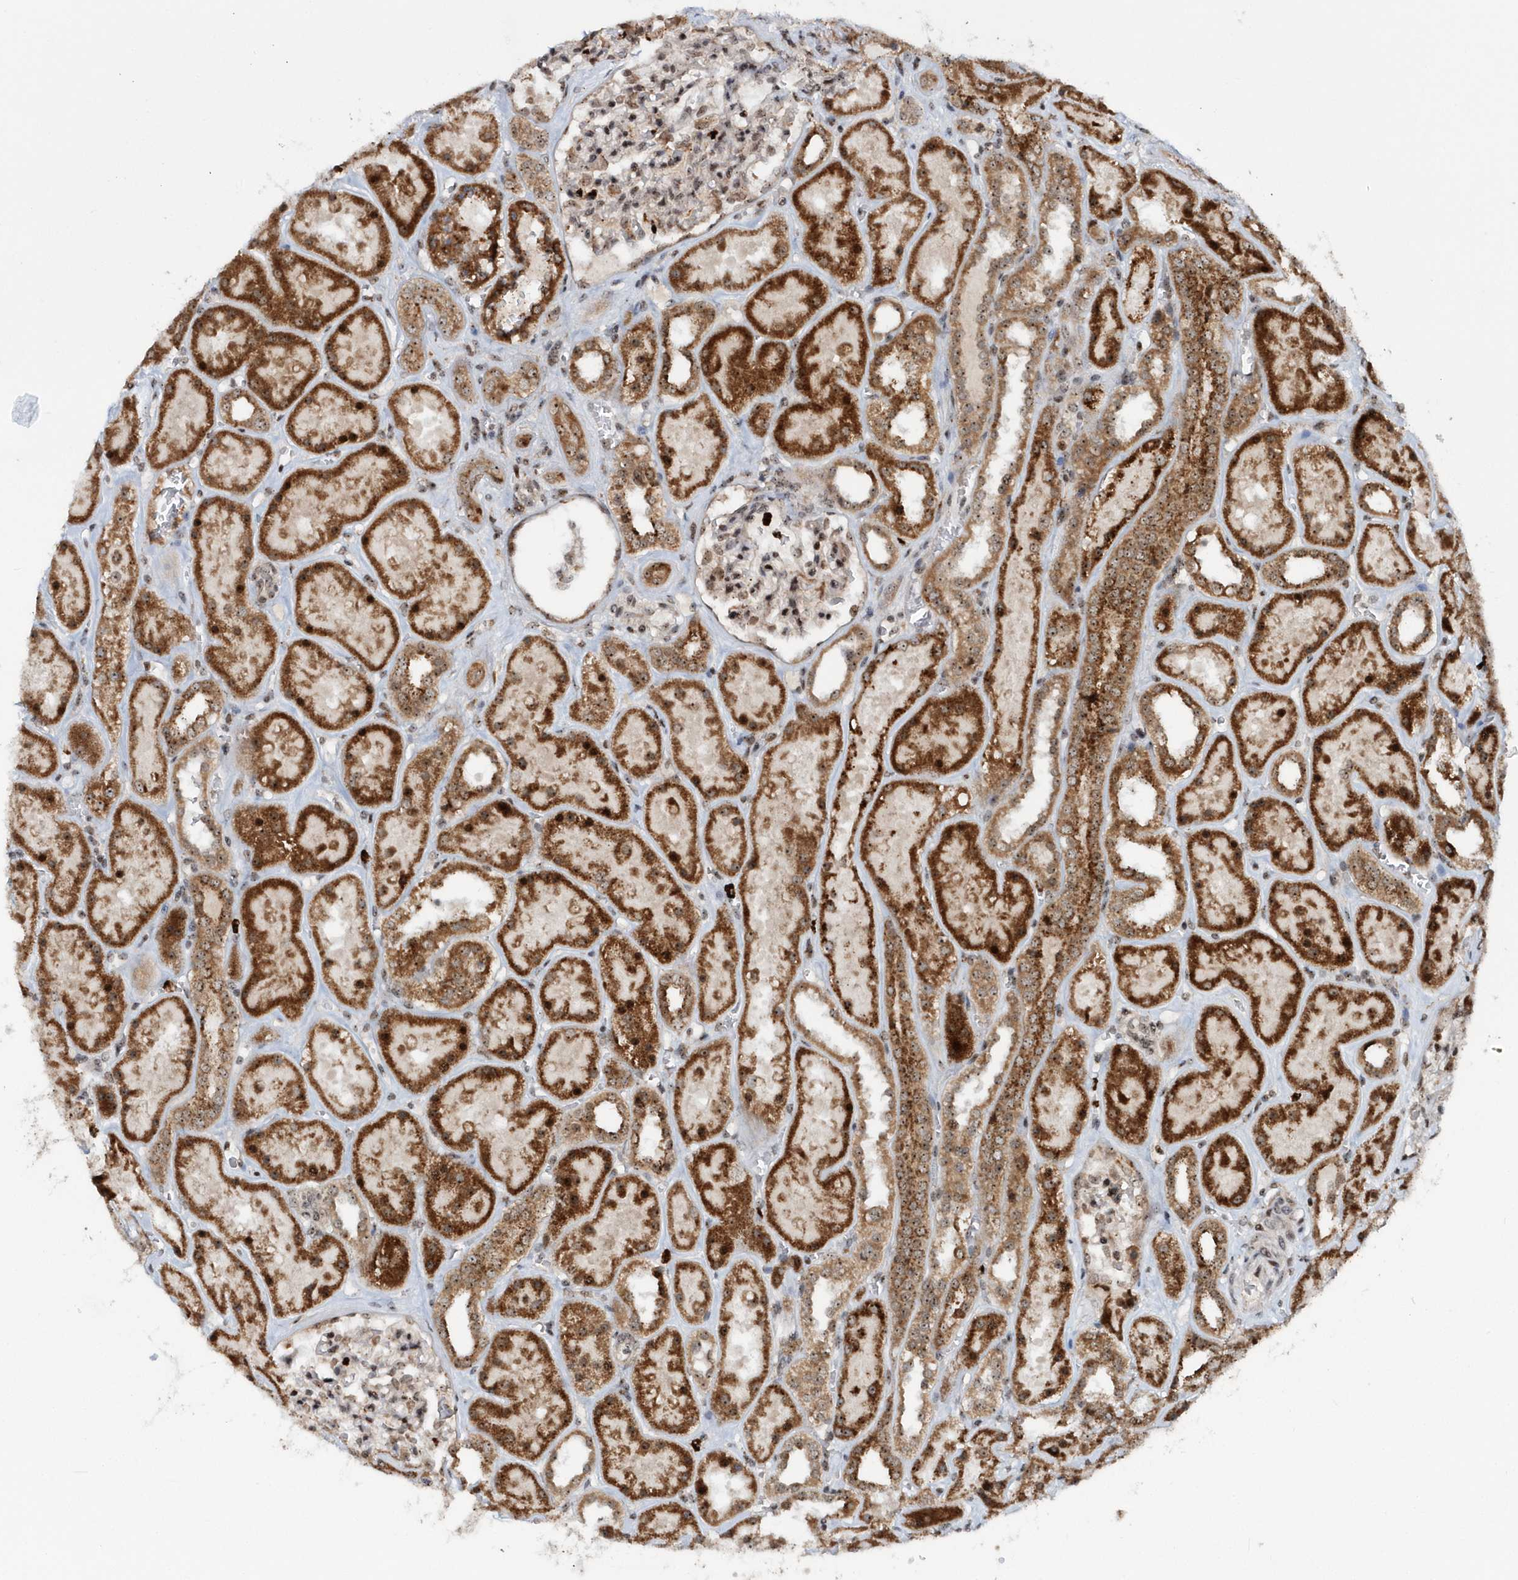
{"staining": {"intensity": "moderate", "quantity": "25%-75%", "location": "cytoplasmic/membranous"}, "tissue": "kidney", "cell_type": "Cells in glomeruli", "image_type": "normal", "snomed": [{"axis": "morphology", "description": "Normal tissue, NOS"}, {"axis": "topography", "description": "Kidney"}], "caption": "About 25%-75% of cells in glomeruli in normal human kidney show moderate cytoplasmic/membranous protein staining as visualized by brown immunohistochemical staining.", "gene": "SOWAHB", "patient": {"sex": "female", "age": 41}}